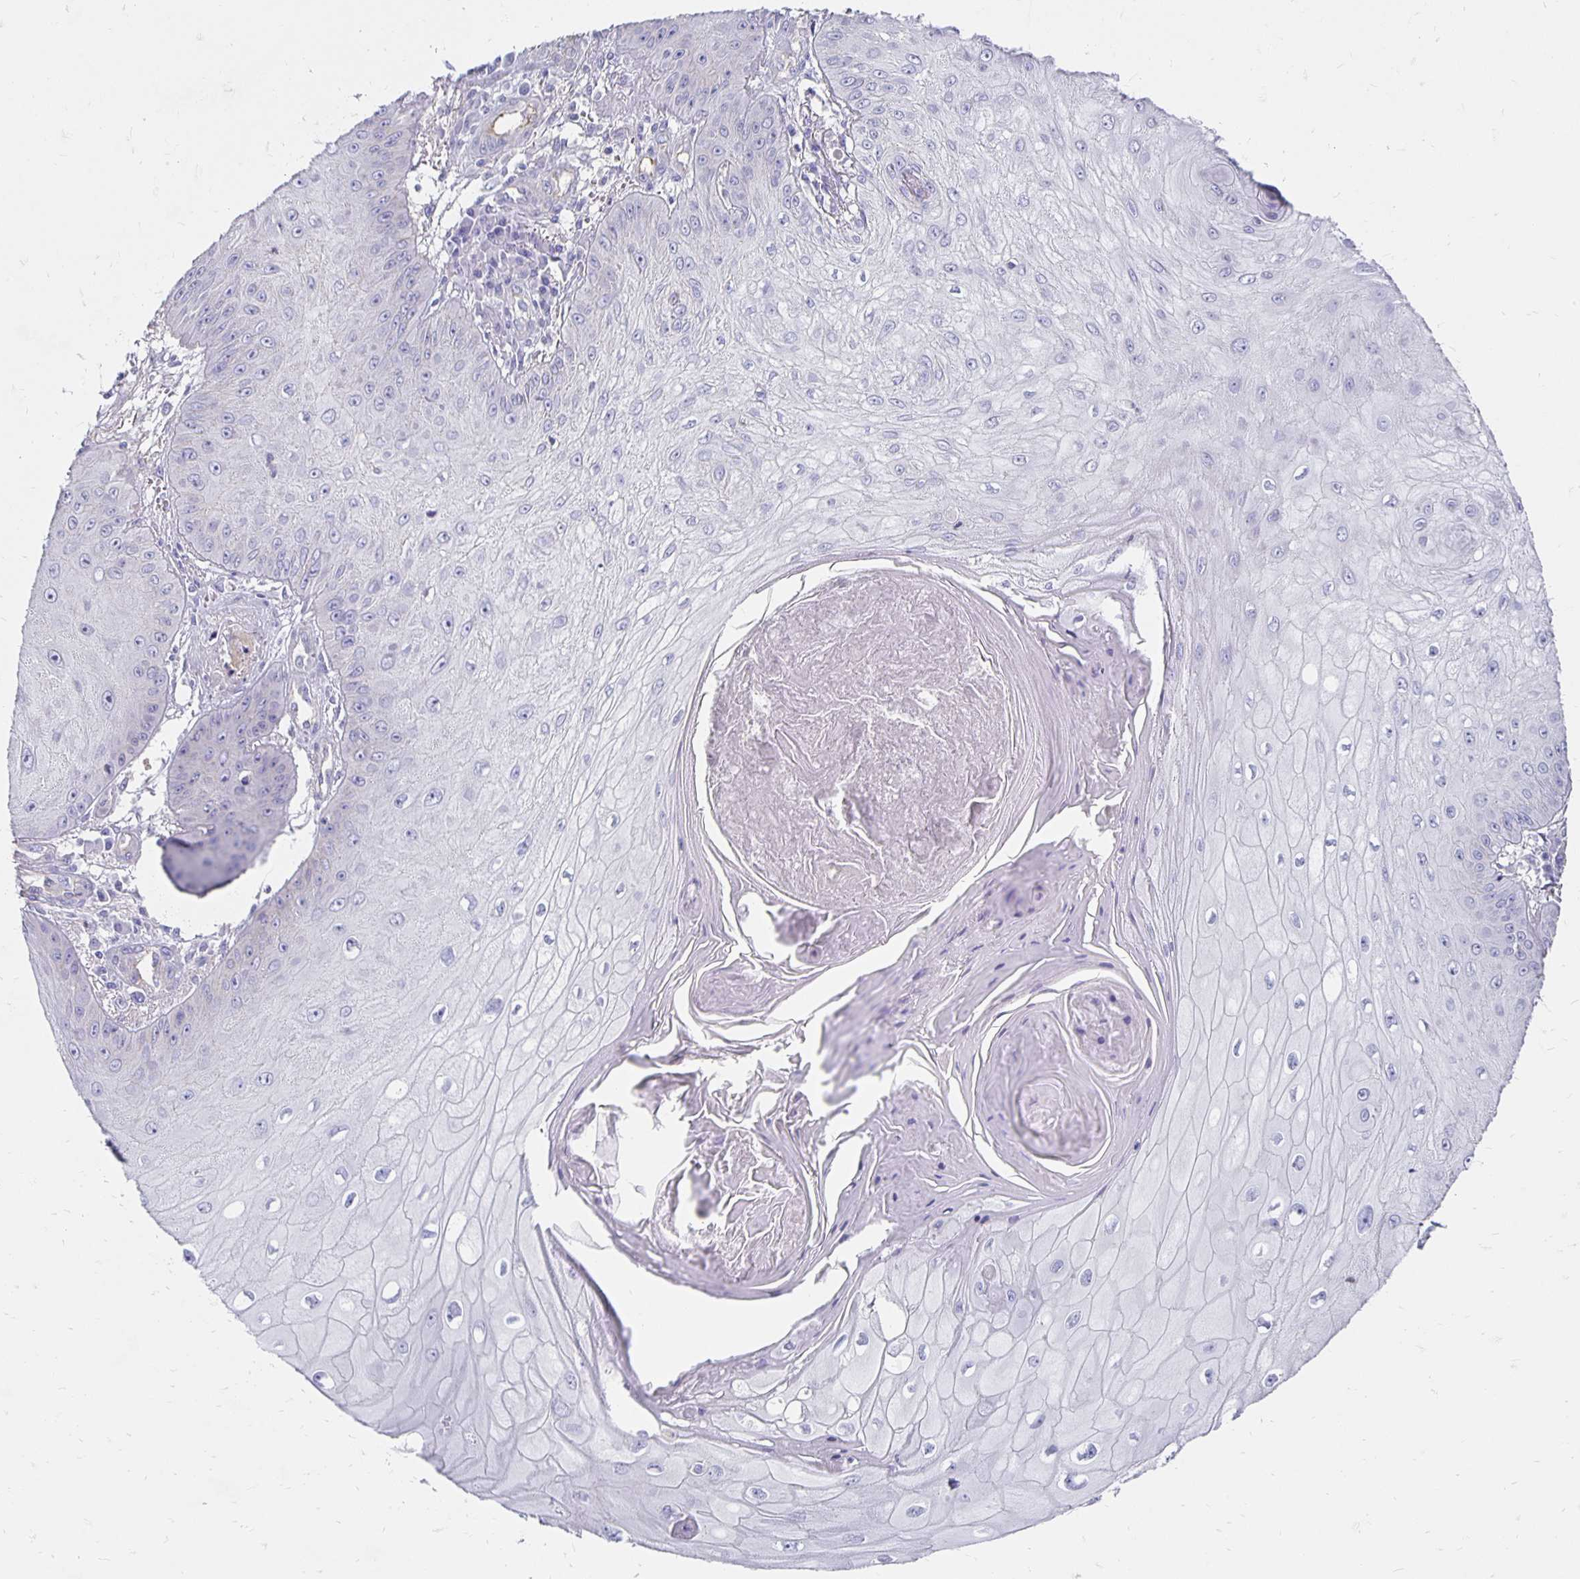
{"staining": {"intensity": "negative", "quantity": "none", "location": "none"}, "tissue": "skin cancer", "cell_type": "Tumor cells", "image_type": "cancer", "snomed": [{"axis": "morphology", "description": "Squamous cell carcinoma, NOS"}, {"axis": "topography", "description": "Skin"}], "caption": "Human skin cancer stained for a protein using immunohistochemistry reveals no expression in tumor cells.", "gene": "APOB", "patient": {"sex": "male", "age": 70}}